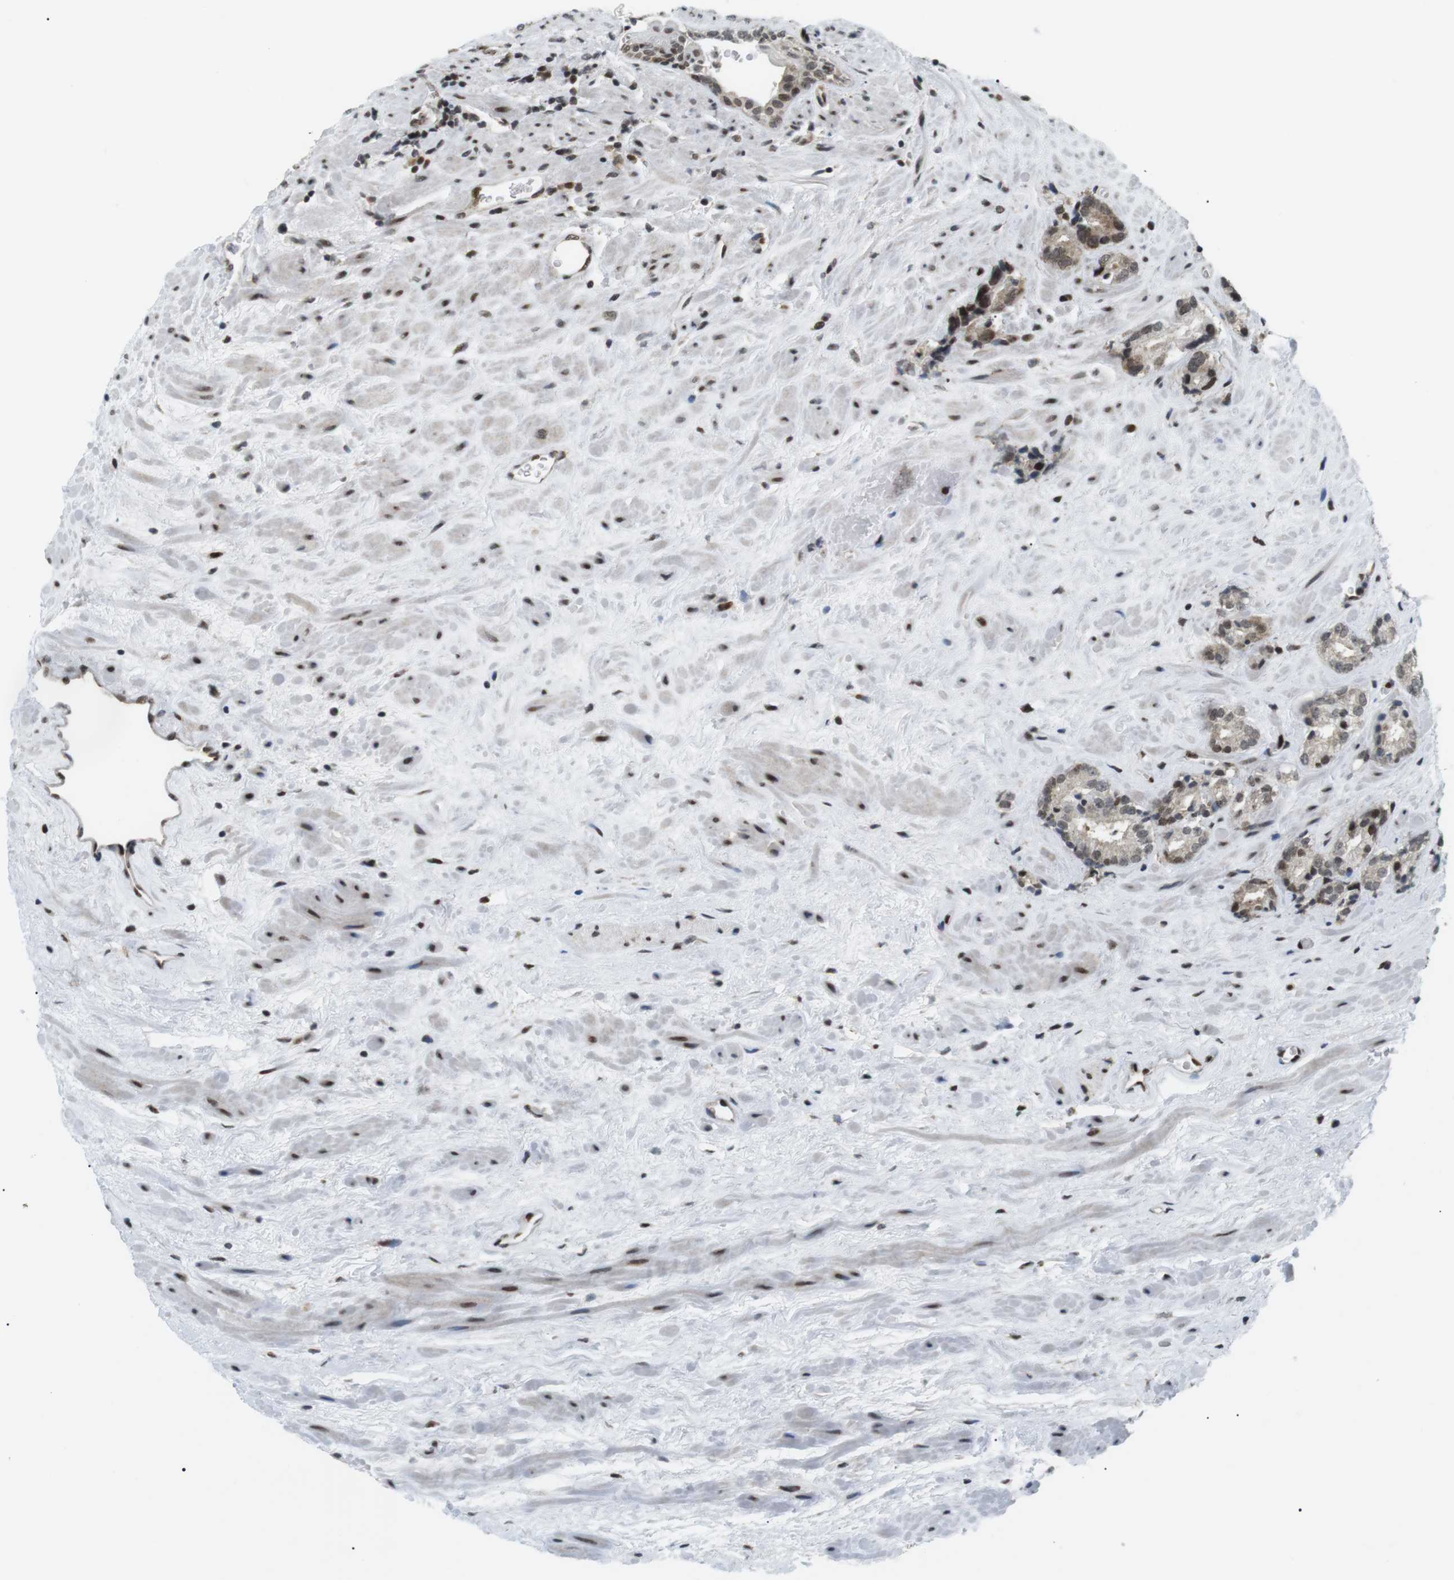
{"staining": {"intensity": "moderate", "quantity": "25%-75%", "location": "cytoplasmic/membranous,nuclear"}, "tissue": "prostate cancer", "cell_type": "Tumor cells", "image_type": "cancer", "snomed": [{"axis": "morphology", "description": "Adenocarcinoma, High grade"}, {"axis": "topography", "description": "Prostate"}], "caption": "An immunohistochemistry (IHC) photomicrograph of tumor tissue is shown. Protein staining in brown highlights moderate cytoplasmic/membranous and nuclear positivity in prostate cancer (high-grade adenocarcinoma) within tumor cells.", "gene": "CDC27", "patient": {"sex": "male", "age": 71}}